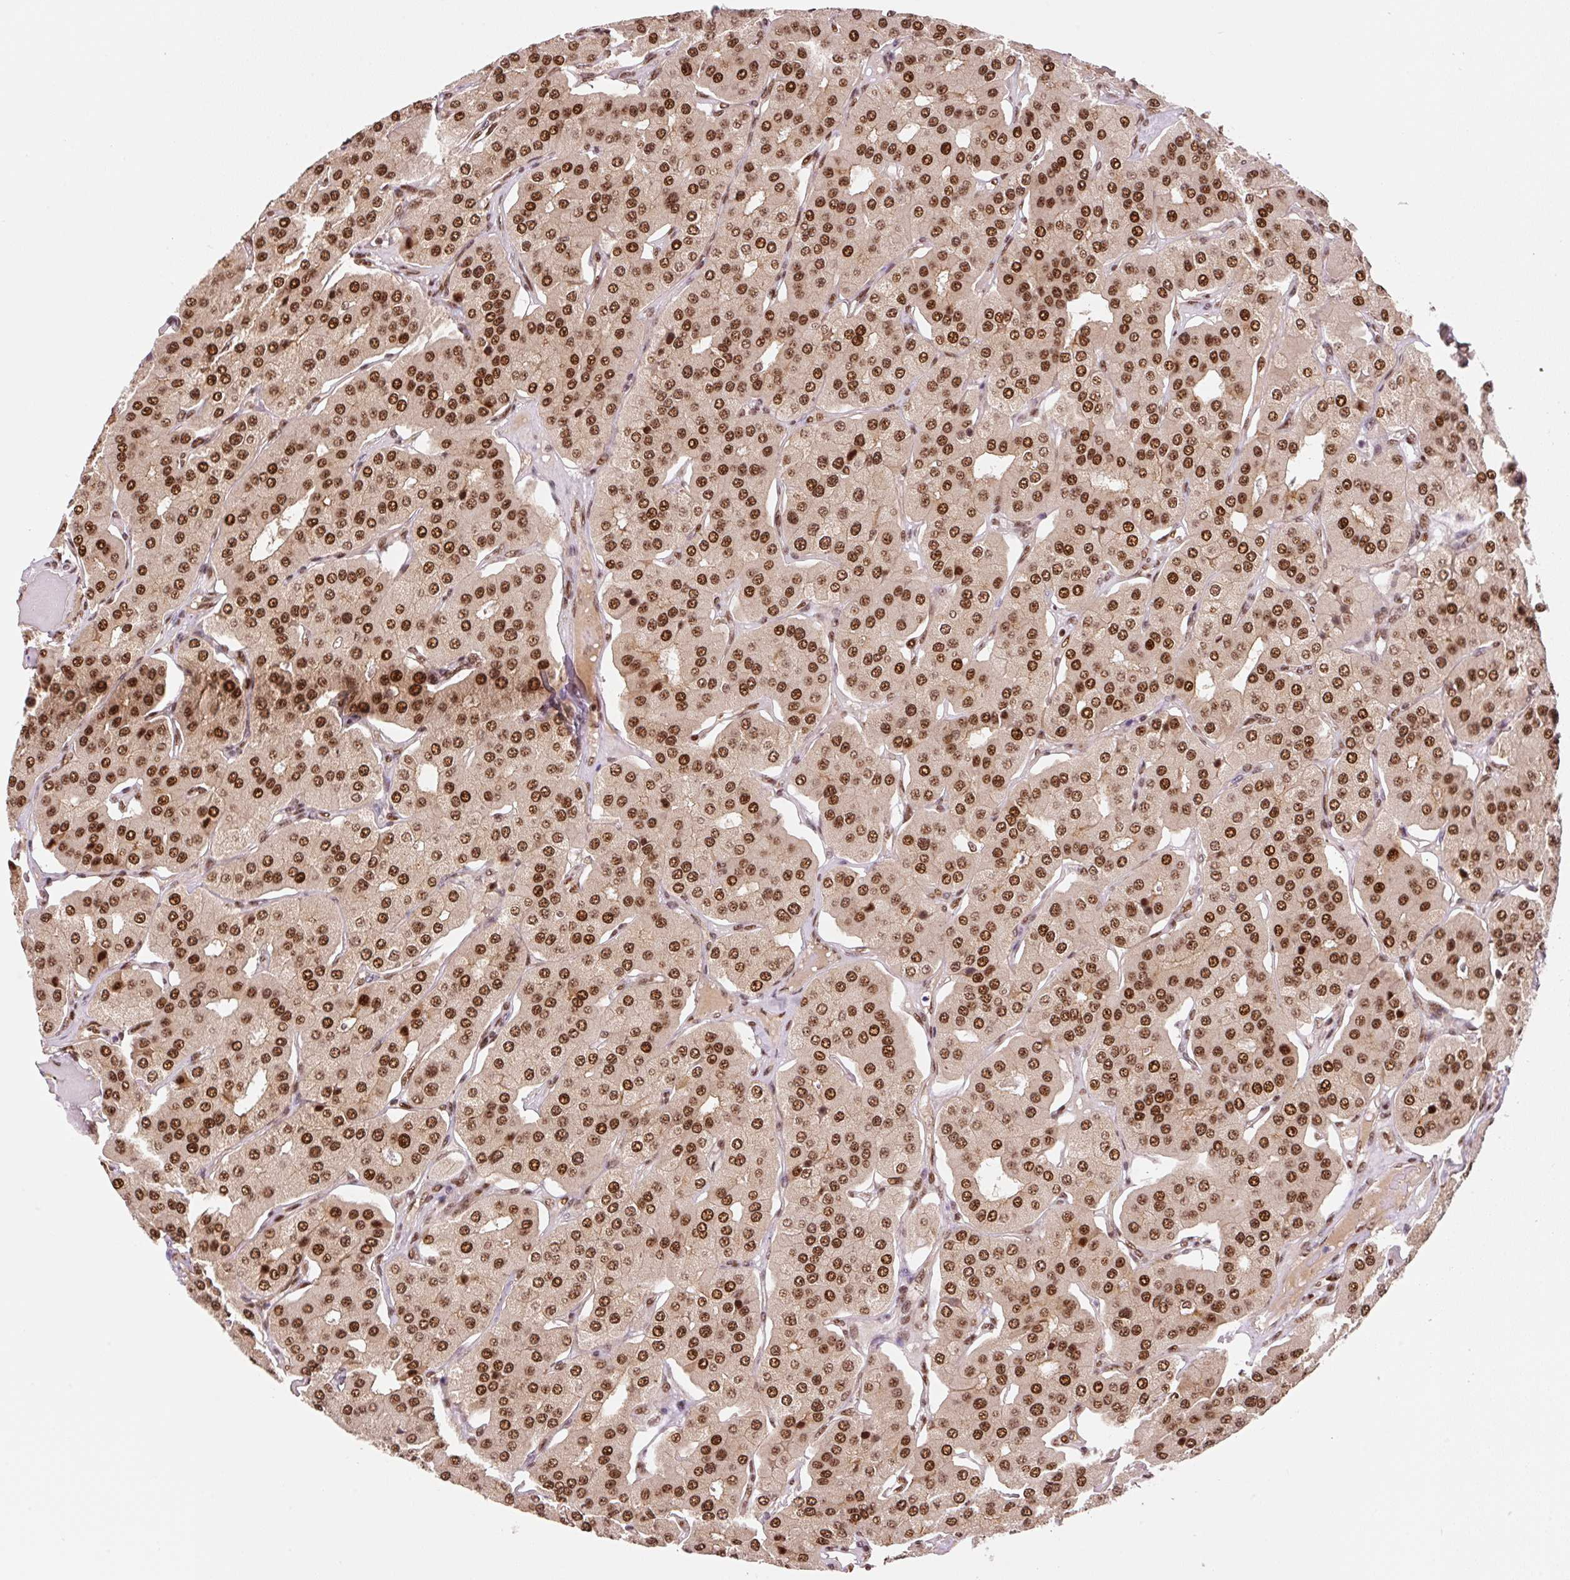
{"staining": {"intensity": "strong", "quantity": ">75%", "location": "nuclear"}, "tissue": "parathyroid gland", "cell_type": "Glandular cells", "image_type": "normal", "snomed": [{"axis": "morphology", "description": "Normal tissue, NOS"}, {"axis": "morphology", "description": "Adenoma, NOS"}, {"axis": "topography", "description": "Parathyroid gland"}], "caption": "Protein analysis of normal parathyroid gland exhibits strong nuclear staining in approximately >75% of glandular cells.", "gene": "INTS8", "patient": {"sex": "female", "age": 86}}